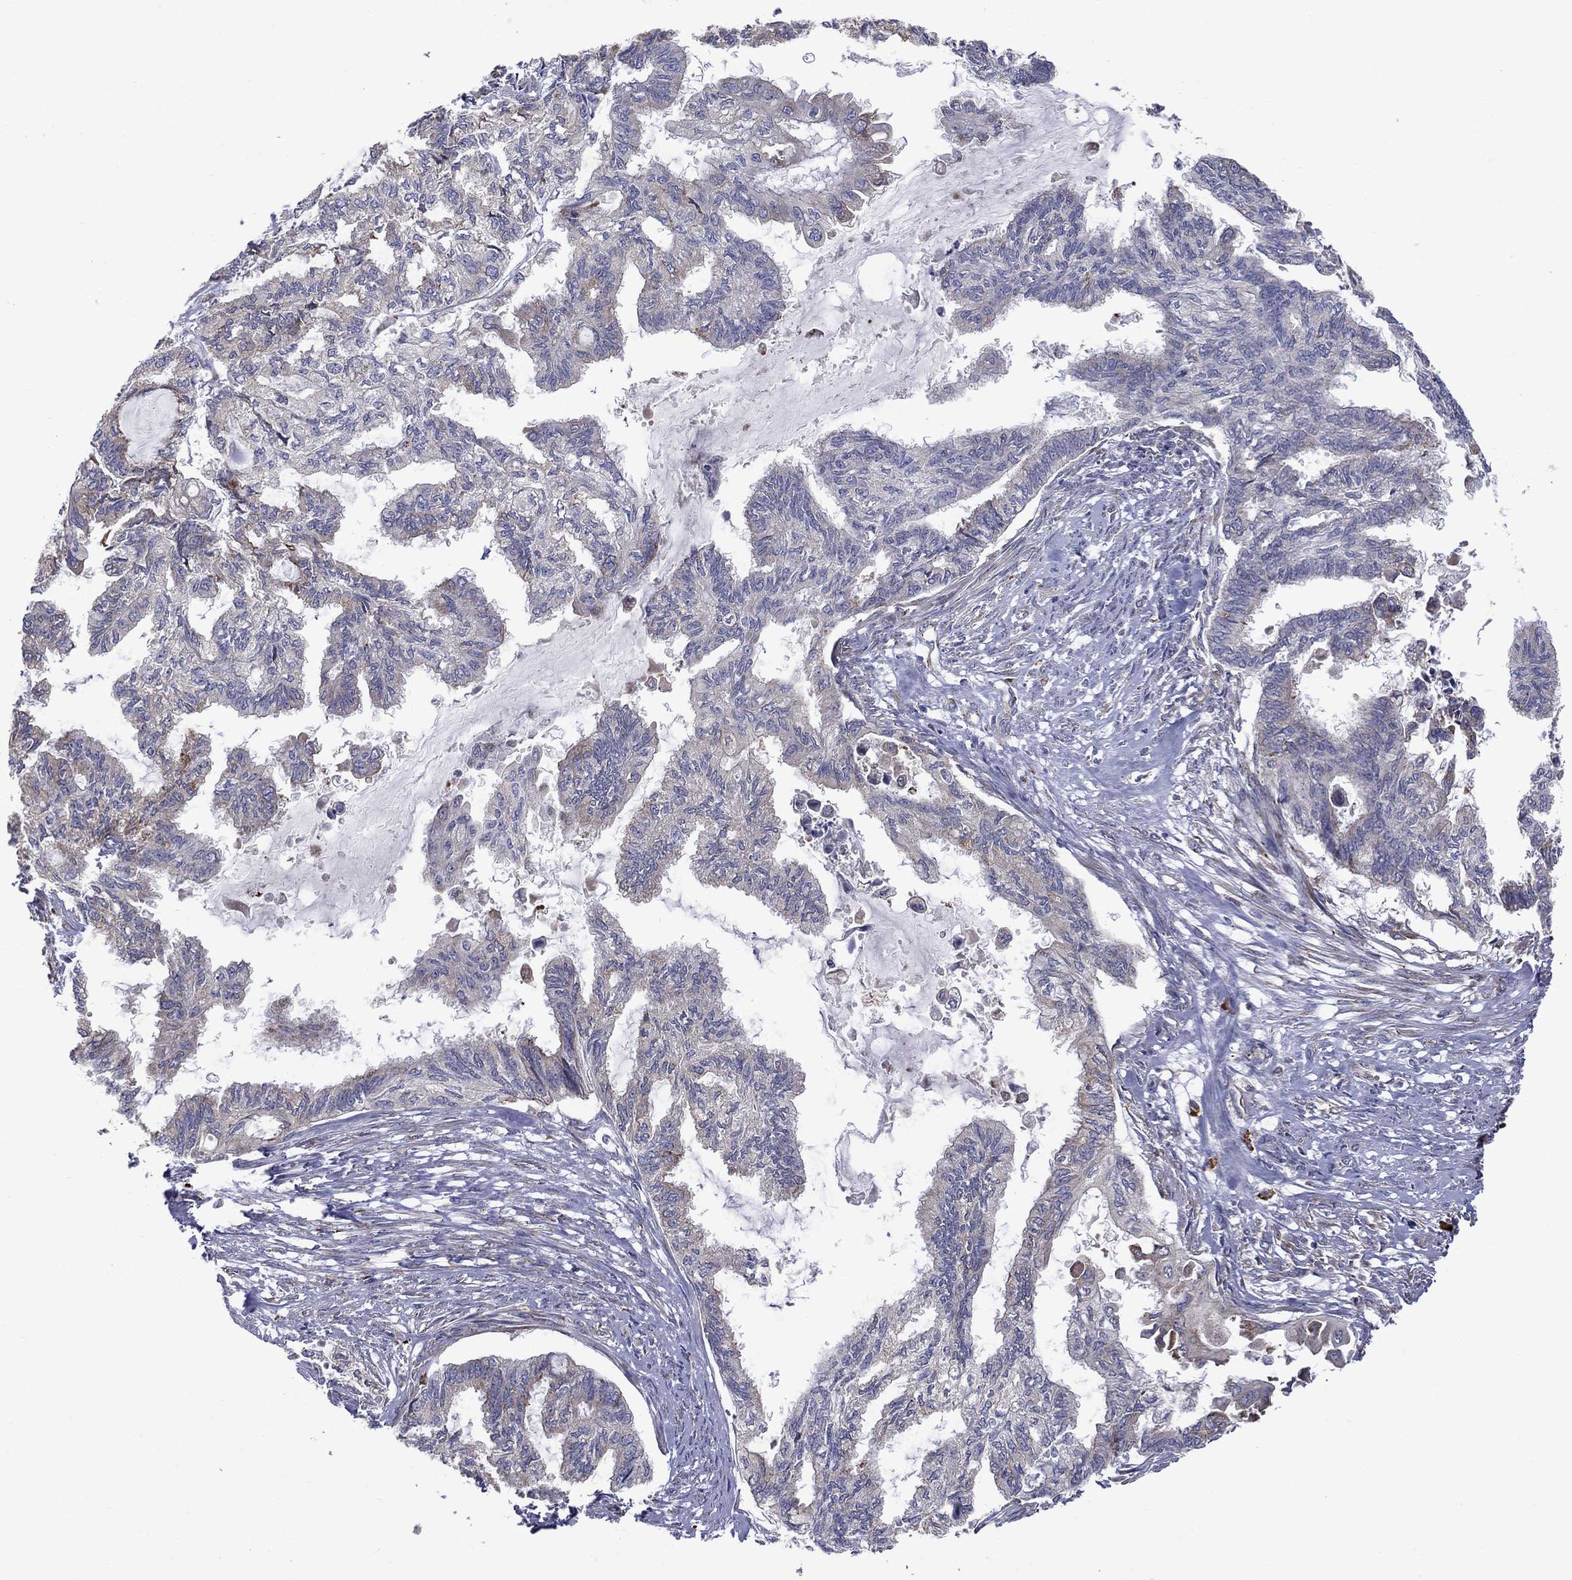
{"staining": {"intensity": "moderate", "quantity": "<25%", "location": "cytoplasmic/membranous"}, "tissue": "endometrial cancer", "cell_type": "Tumor cells", "image_type": "cancer", "snomed": [{"axis": "morphology", "description": "Adenocarcinoma, NOS"}, {"axis": "topography", "description": "Endometrium"}], "caption": "Protein analysis of endometrial cancer (adenocarcinoma) tissue reveals moderate cytoplasmic/membranous positivity in about <25% of tumor cells.", "gene": "ASNS", "patient": {"sex": "female", "age": 86}}